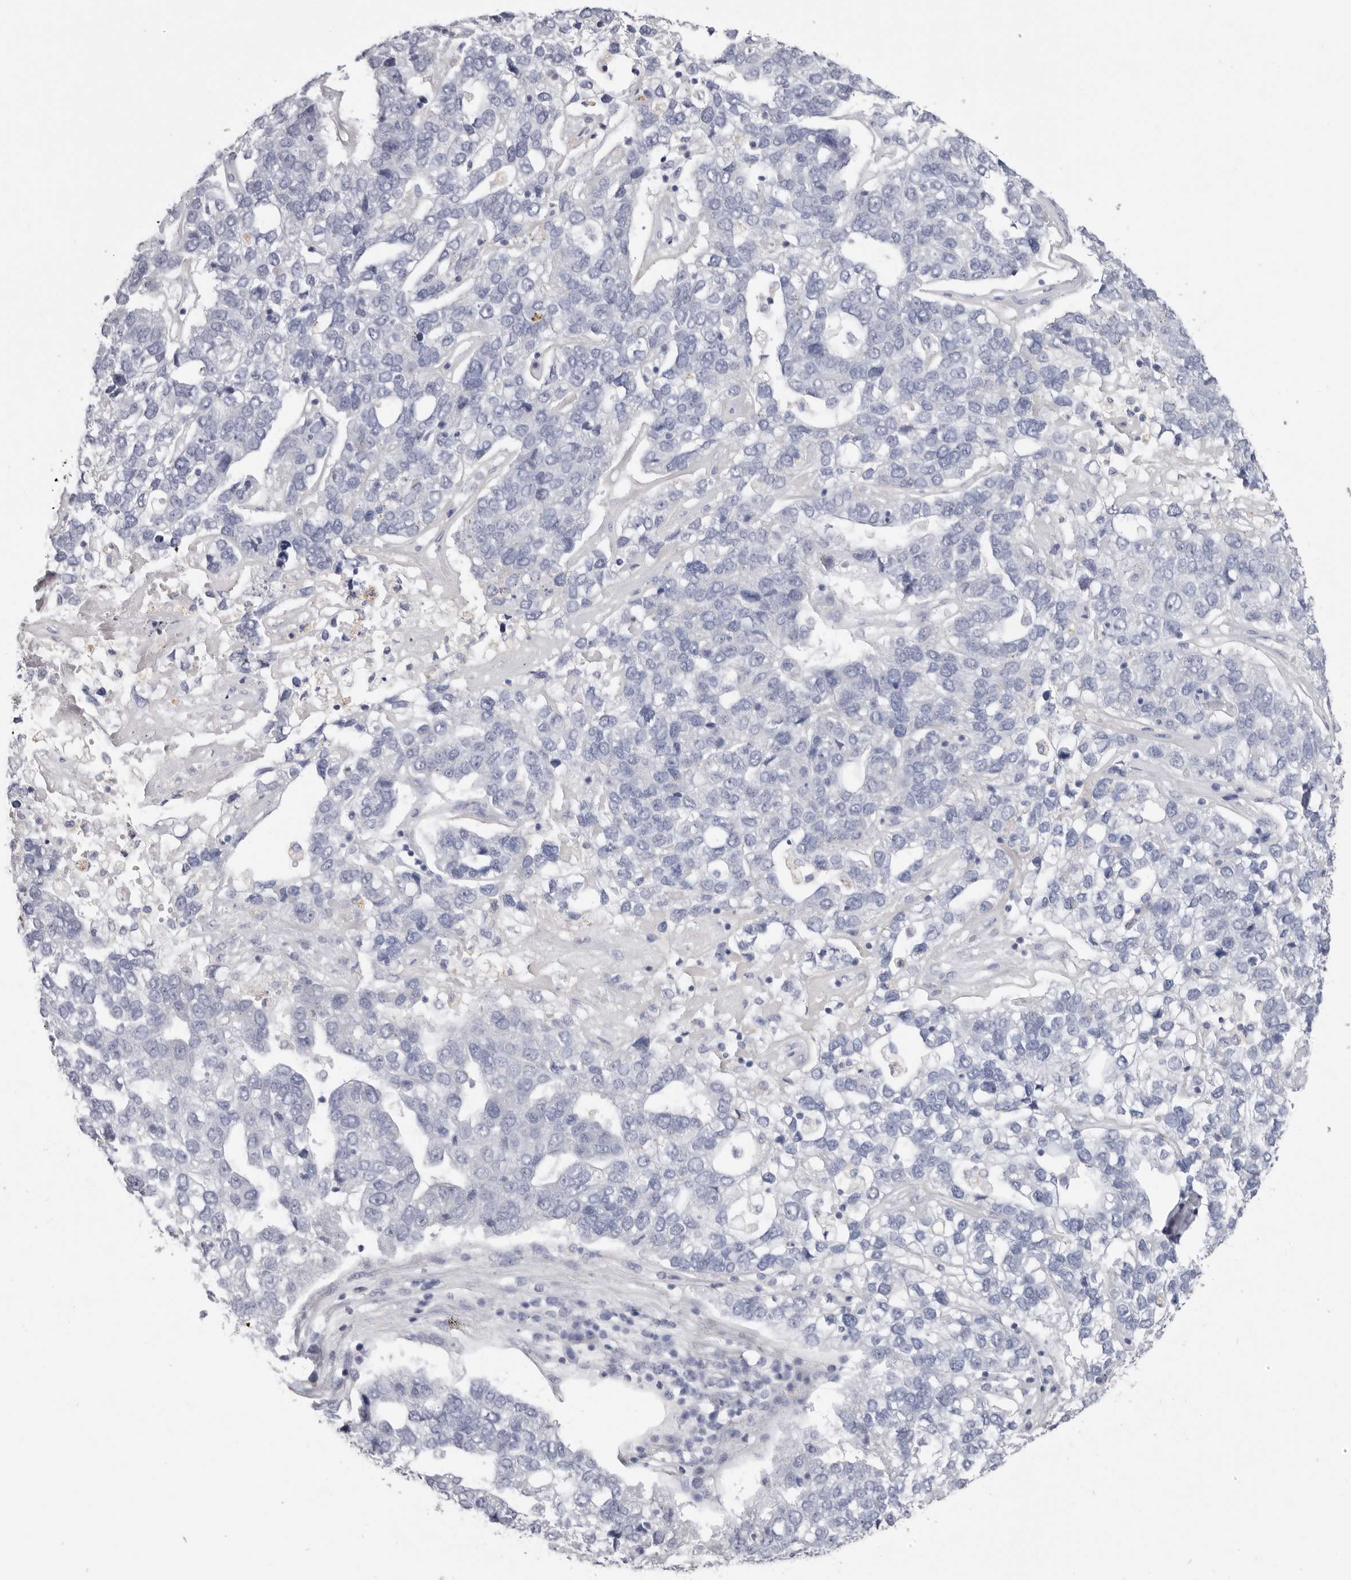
{"staining": {"intensity": "negative", "quantity": "none", "location": "none"}, "tissue": "pancreatic cancer", "cell_type": "Tumor cells", "image_type": "cancer", "snomed": [{"axis": "morphology", "description": "Adenocarcinoma, NOS"}, {"axis": "topography", "description": "Pancreas"}], "caption": "This is a micrograph of immunohistochemistry staining of adenocarcinoma (pancreatic), which shows no expression in tumor cells.", "gene": "RSPO2", "patient": {"sex": "female", "age": 61}}